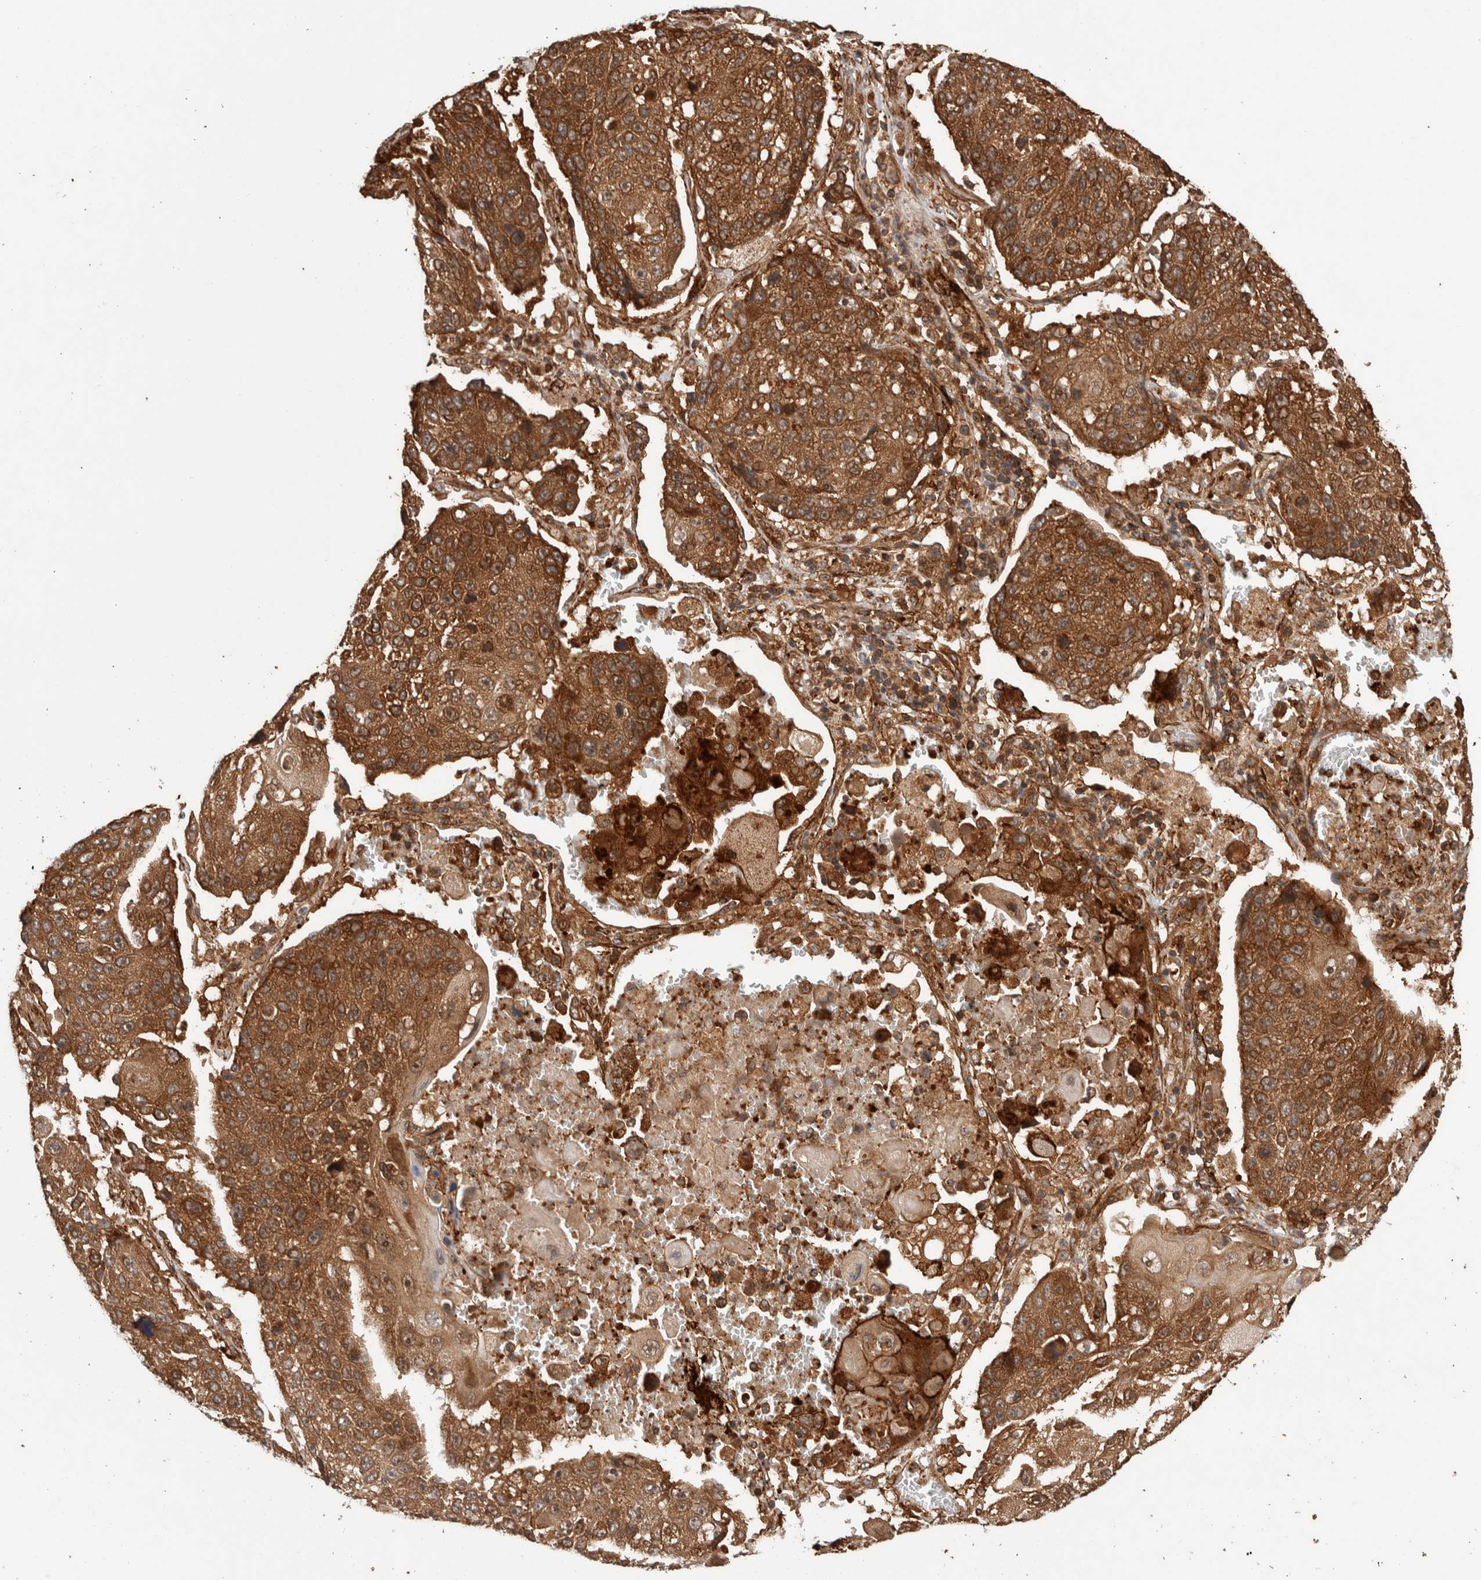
{"staining": {"intensity": "moderate", "quantity": ">75%", "location": "cytoplasmic/membranous"}, "tissue": "lung cancer", "cell_type": "Tumor cells", "image_type": "cancer", "snomed": [{"axis": "morphology", "description": "Squamous cell carcinoma, NOS"}, {"axis": "topography", "description": "Lung"}], "caption": "Immunohistochemical staining of squamous cell carcinoma (lung) displays medium levels of moderate cytoplasmic/membranous protein expression in about >75% of tumor cells.", "gene": "SYNRG", "patient": {"sex": "male", "age": 61}}